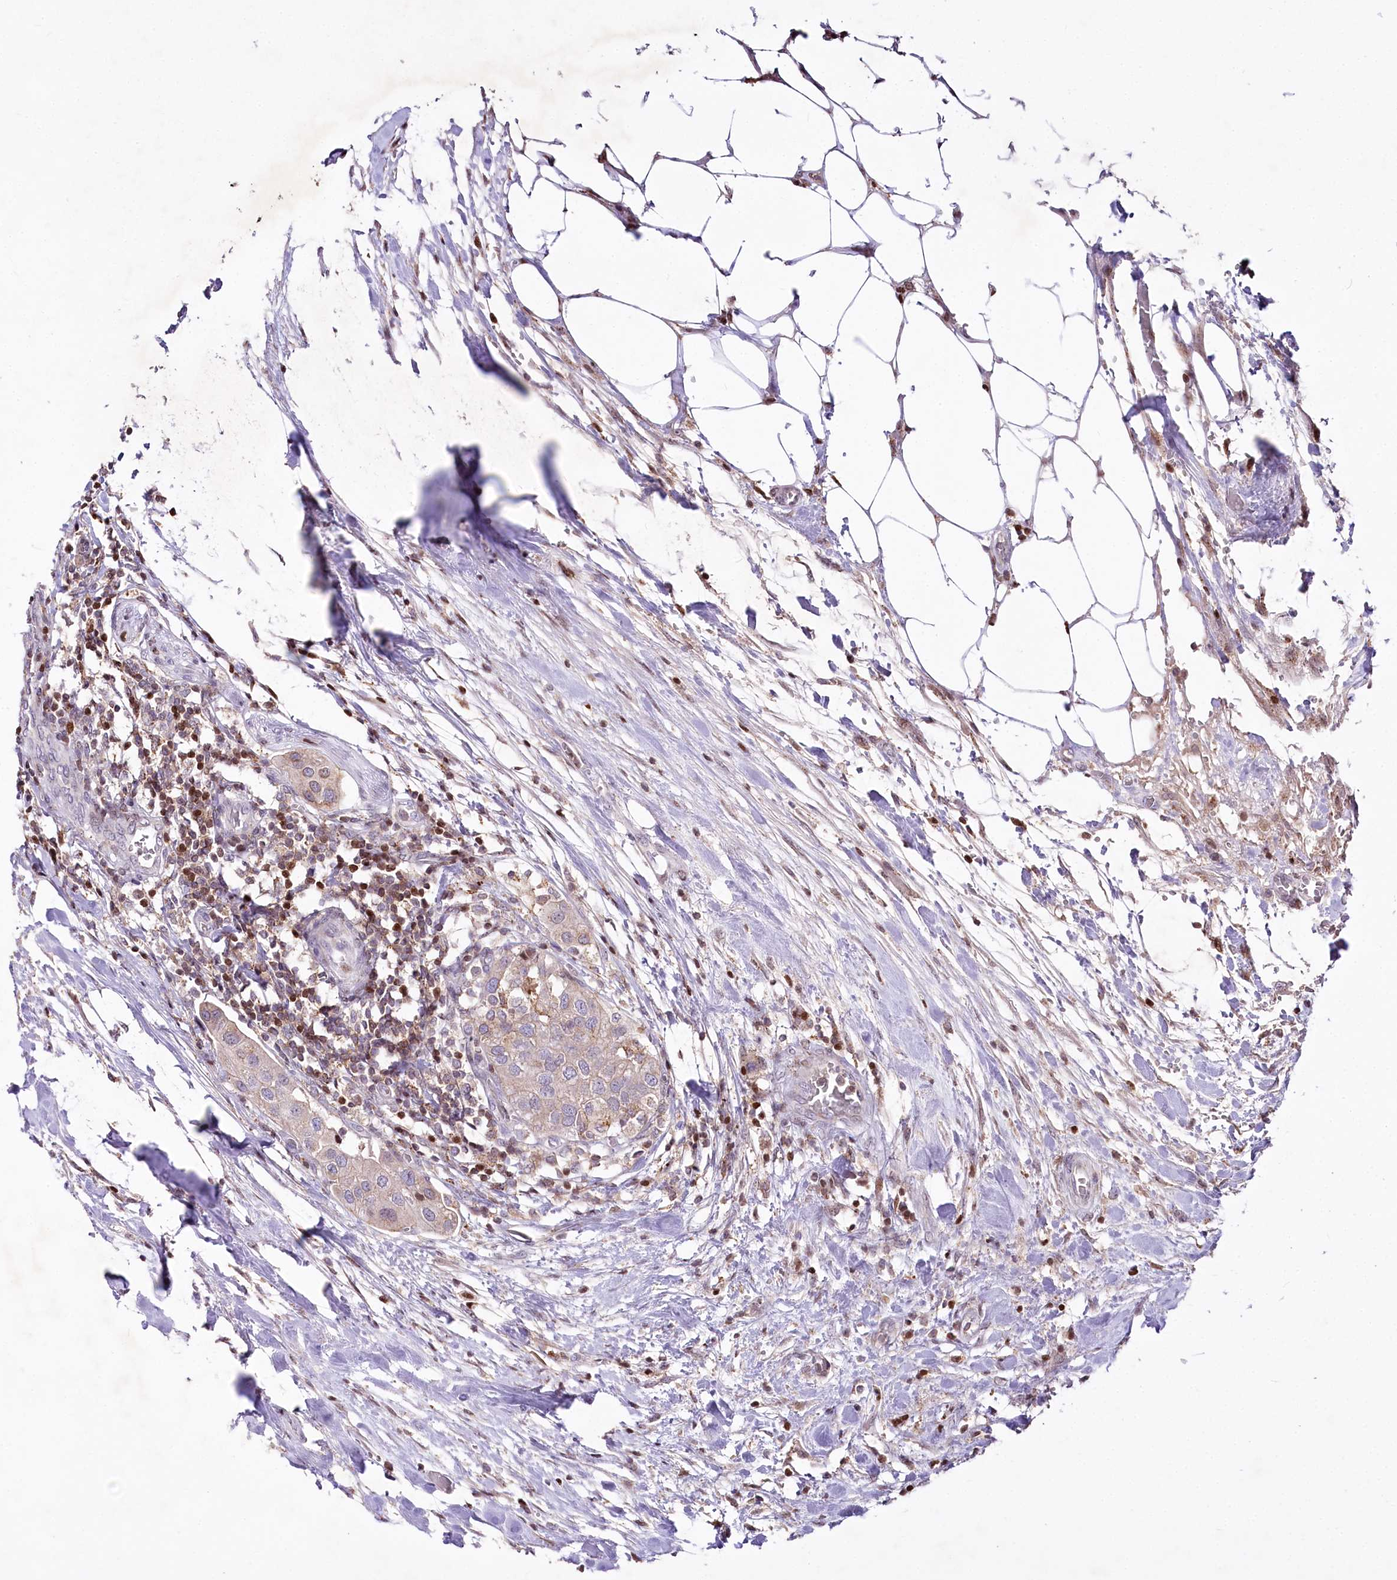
{"staining": {"intensity": "negative", "quantity": "none", "location": "none"}, "tissue": "urothelial cancer", "cell_type": "Tumor cells", "image_type": "cancer", "snomed": [{"axis": "morphology", "description": "Urothelial carcinoma, High grade"}, {"axis": "topography", "description": "Urinary bladder"}], "caption": "This histopathology image is of urothelial carcinoma (high-grade) stained with immunohistochemistry to label a protein in brown with the nuclei are counter-stained blue. There is no positivity in tumor cells.", "gene": "ZFYVE27", "patient": {"sex": "male", "age": 64}}